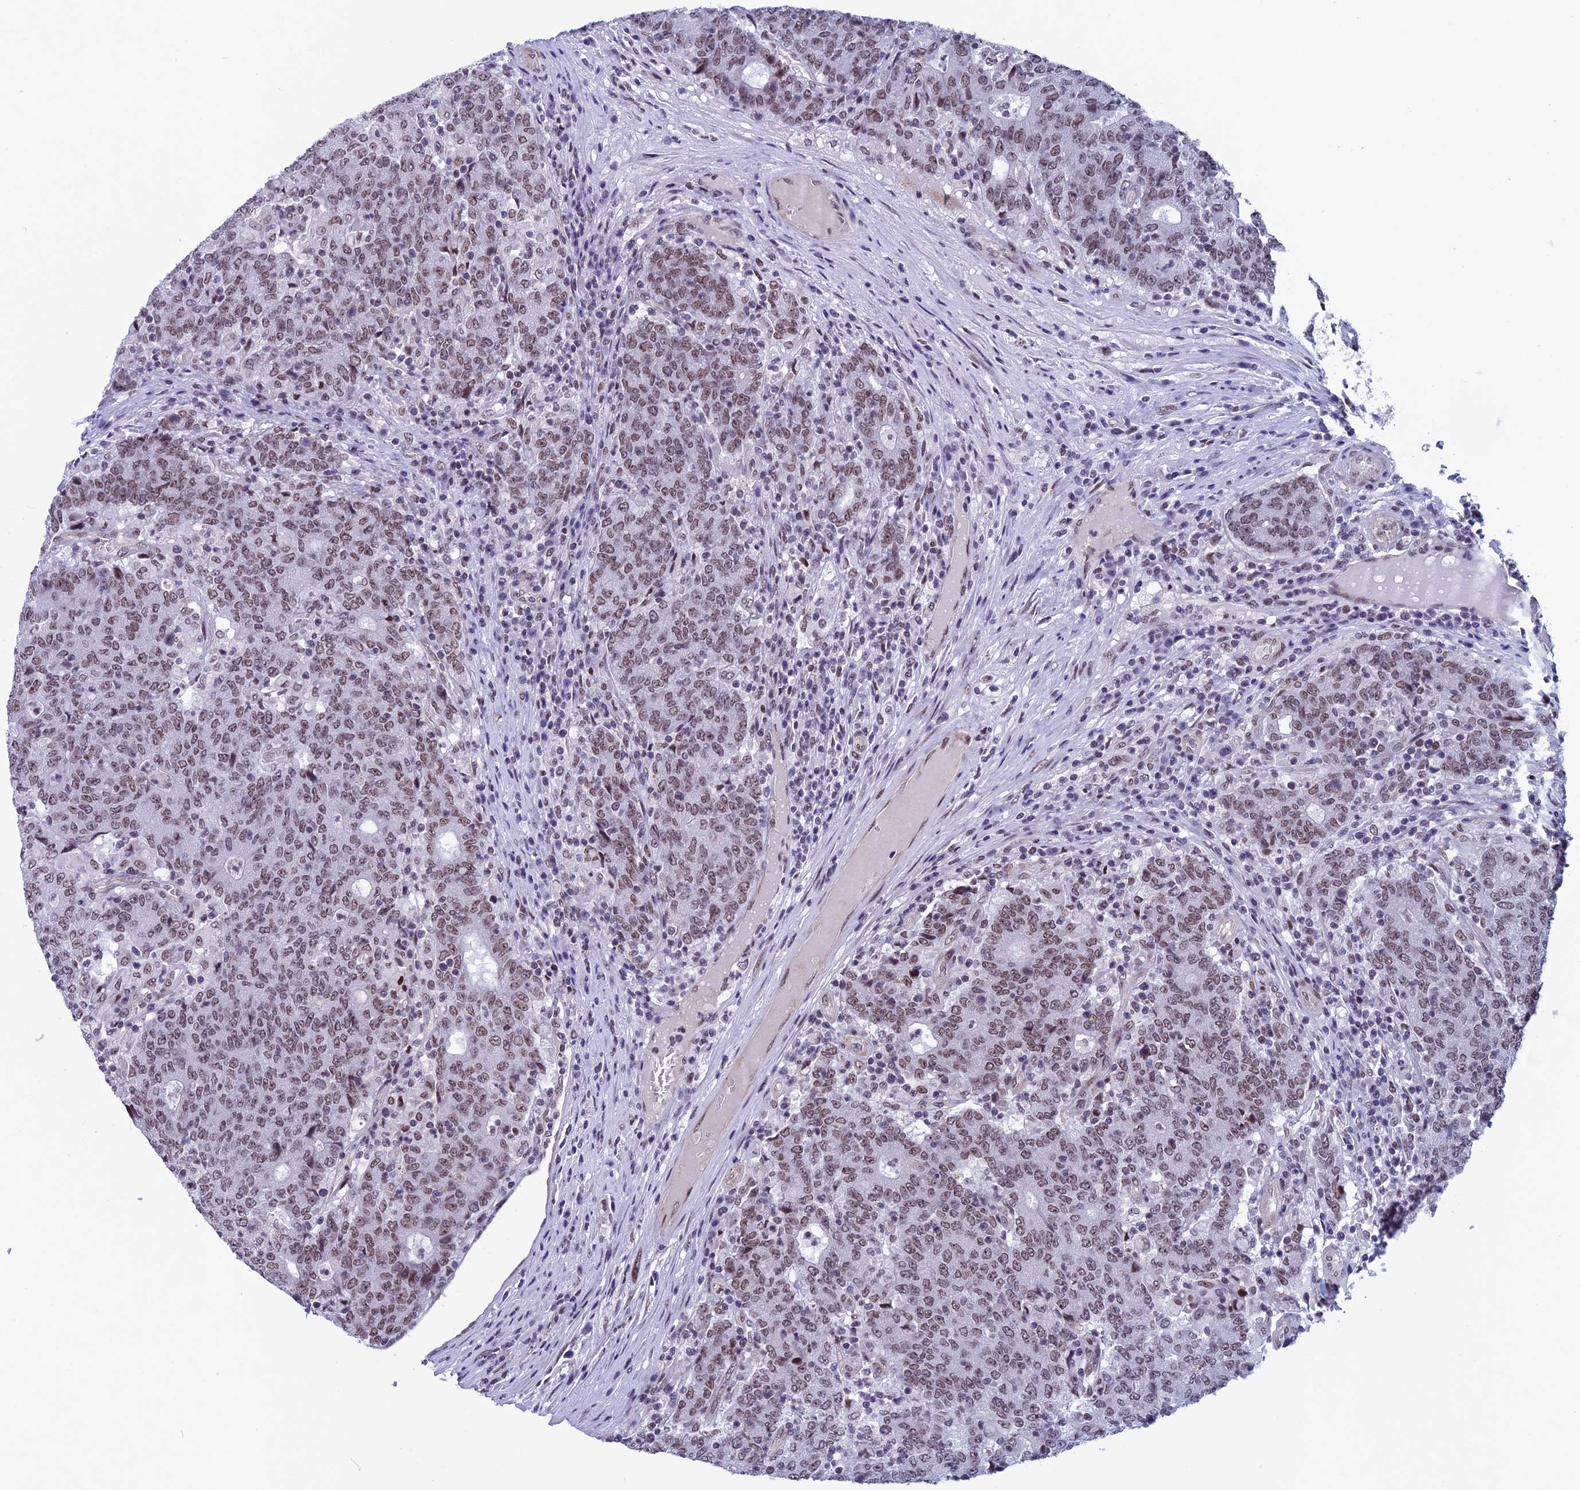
{"staining": {"intensity": "weak", "quantity": ">75%", "location": "nuclear"}, "tissue": "colorectal cancer", "cell_type": "Tumor cells", "image_type": "cancer", "snomed": [{"axis": "morphology", "description": "Adenocarcinoma, NOS"}, {"axis": "topography", "description": "Colon"}], "caption": "The immunohistochemical stain labels weak nuclear expression in tumor cells of adenocarcinoma (colorectal) tissue.", "gene": "NIPBL", "patient": {"sex": "female", "age": 75}}